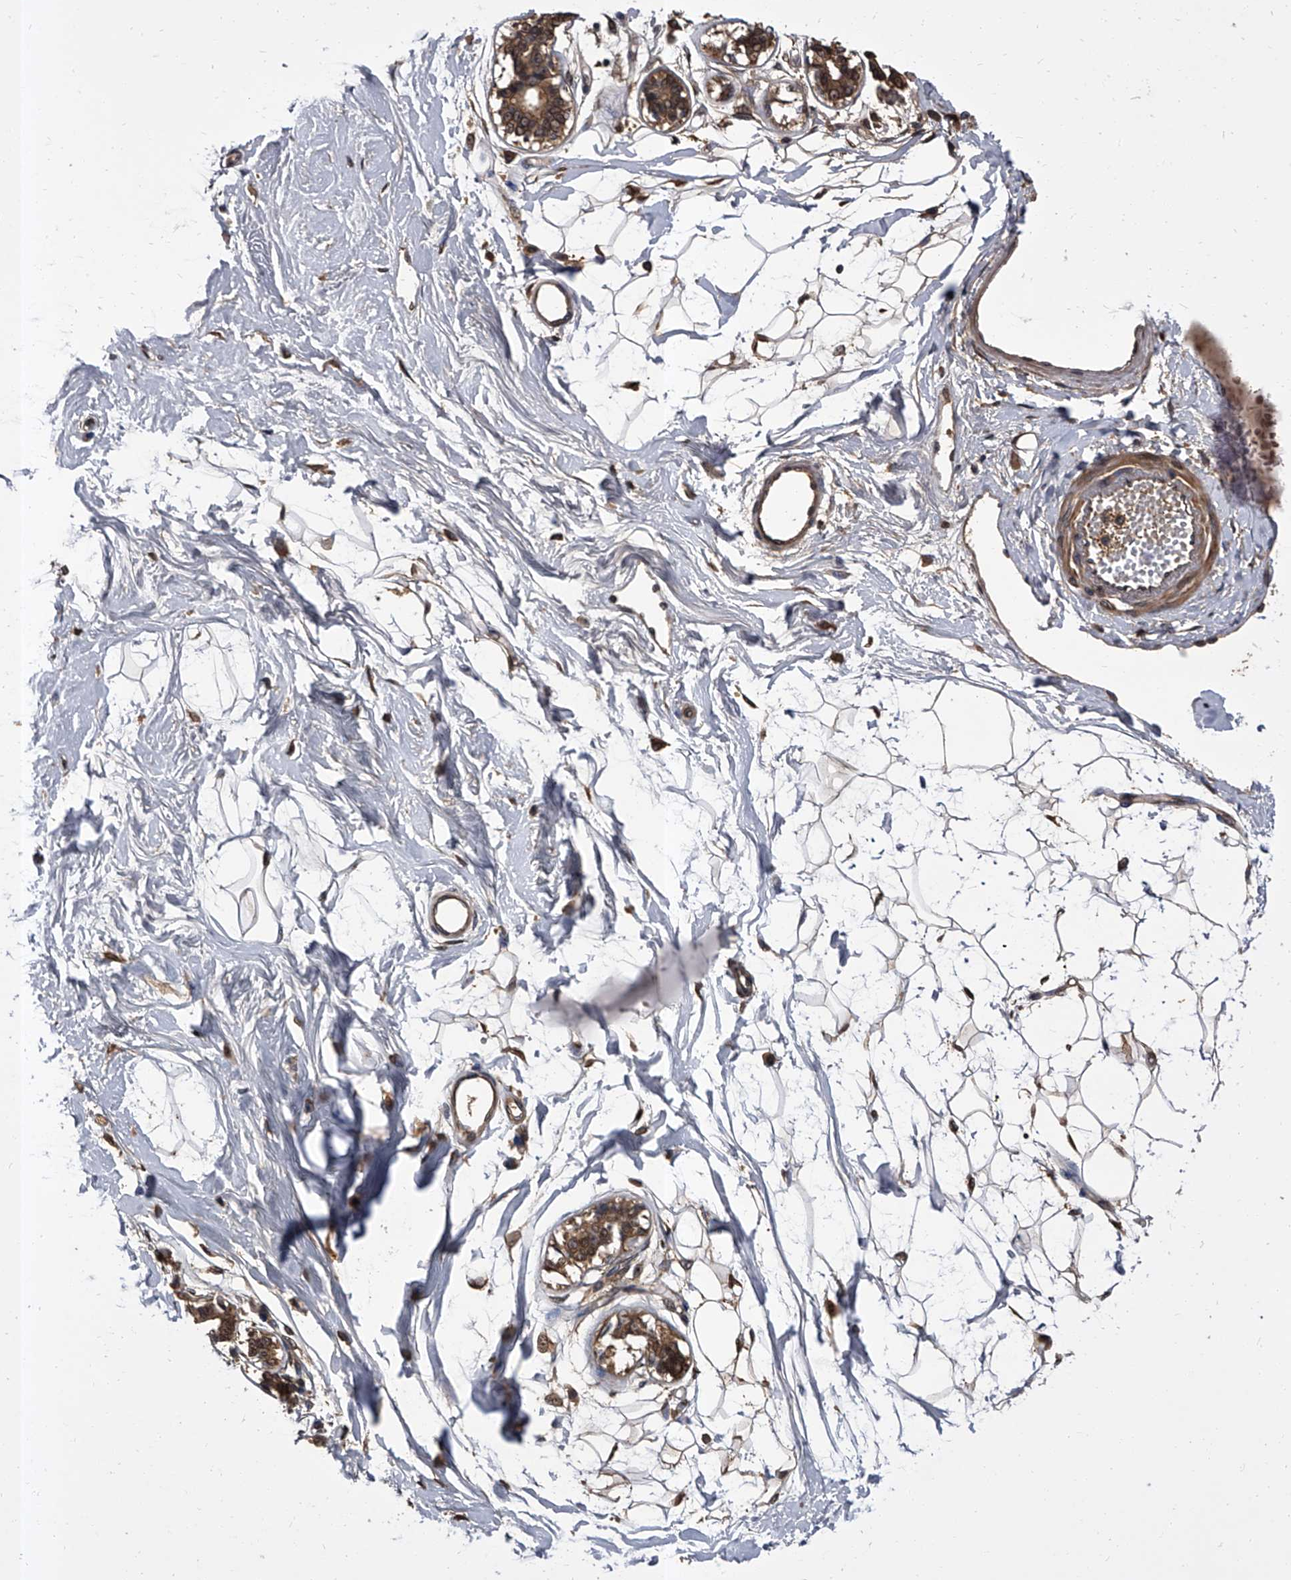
{"staining": {"intensity": "negative", "quantity": "none", "location": "none"}, "tissue": "breast", "cell_type": "Adipocytes", "image_type": "normal", "snomed": [{"axis": "morphology", "description": "Normal tissue, NOS"}, {"axis": "topography", "description": "Breast"}], "caption": "This is an immunohistochemistry (IHC) photomicrograph of benign human breast. There is no staining in adipocytes.", "gene": "SLC18B1", "patient": {"sex": "female", "age": 45}}